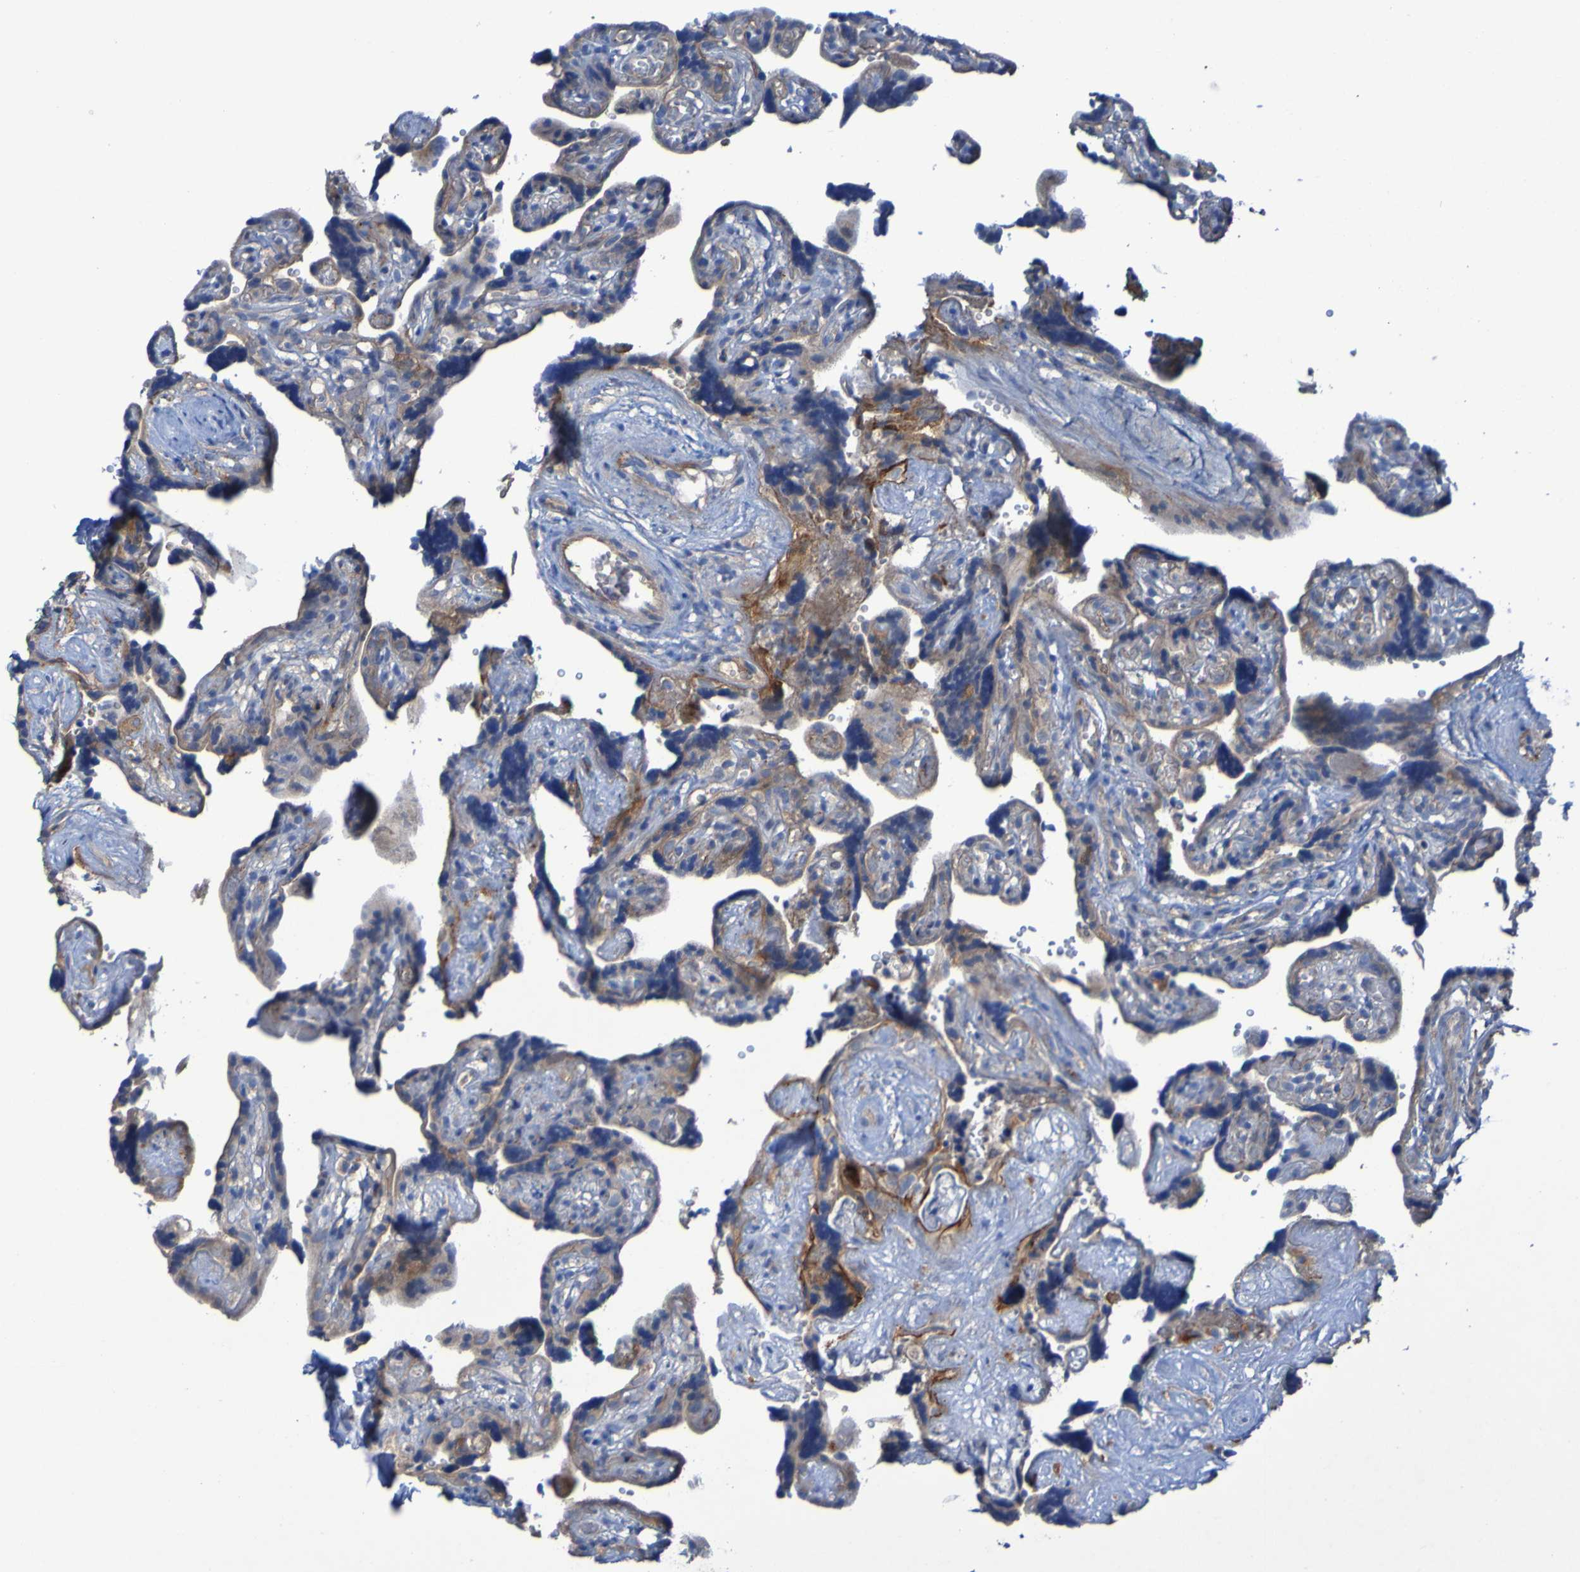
{"staining": {"intensity": "strong", "quantity": ">75%", "location": "cytoplasmic/membranous"}, "tissue": "placenta", "cell_type": "Decidual cells", "image_type": "normal", "snomed": [{"axis": "morphology", "description": "Normal tissue, NOS"}, {"axis": "topography", "description": "Placenta"}], "caption": "High-magnification brightfield microscopy of normal placenta stained with DAB (brown) and counterstained with hematoxylin (blue). decidual cells exhibit strong cytoplasmic/membranous expression is seen in about>75% of cells. (IHC, brightfield microscopy, high magnification).", "gene": "ARHGEF16", "patient": {"sex": "female", "age": 30}}